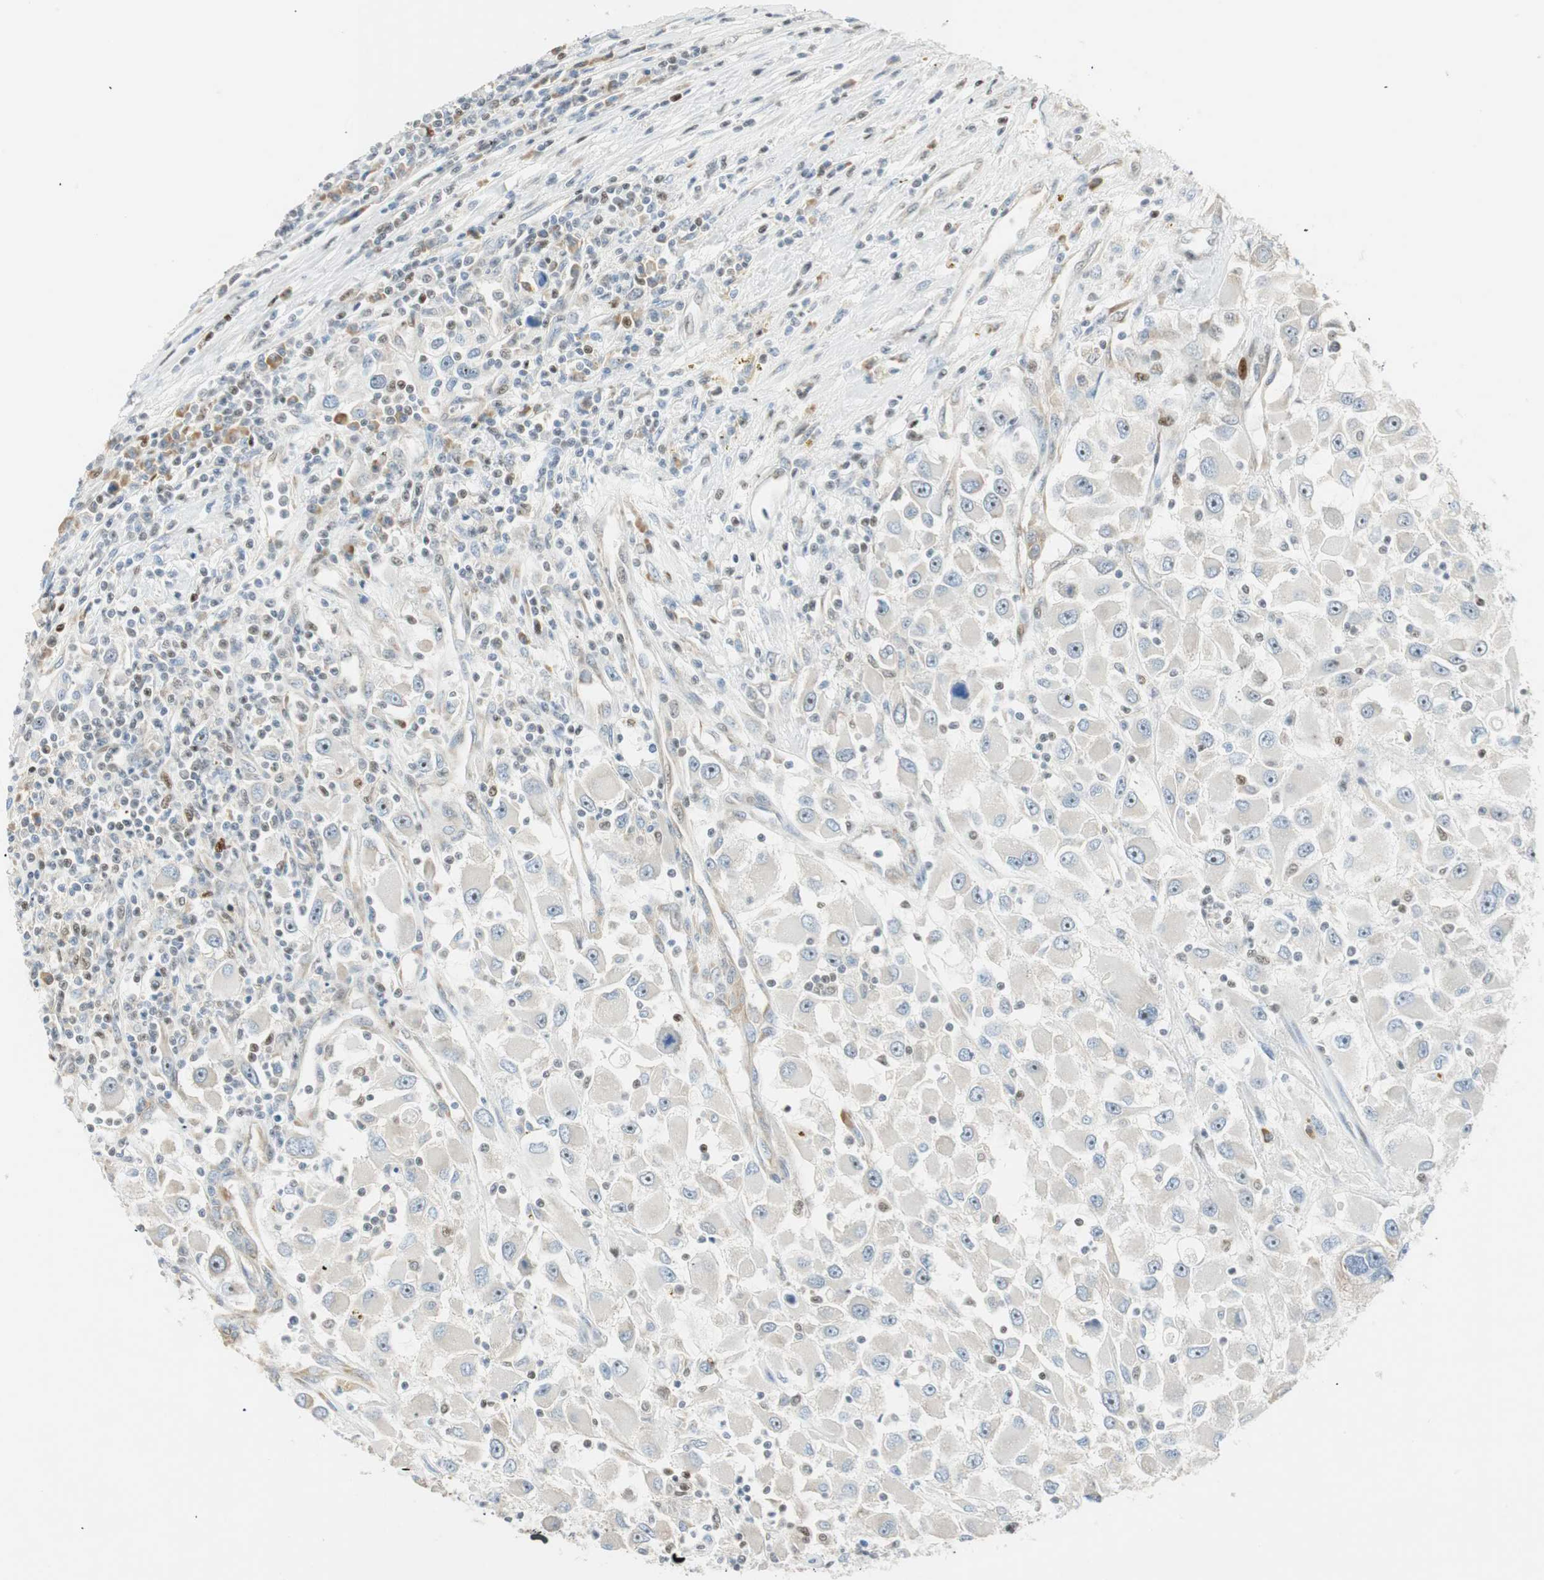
{"staining": {"intensity": "negative", "quantity": "none", "location": "none"}, "tissue": "renal cancer", "cell_type": "Tumor cells", "image_type": "cancer", "snomed": [{"axis": "morphology", "description": "Adenocarcinoma, NOS"}, {"axis": "topography", "description": "Kidney"}], "caption": "An immunohistochemistry (IHC) photomicrograph of renal adenocarcinoma is shown. There is no staining in tumor cells of renal adenocarcinoma.", "gene": "MSX2", "patient": {"sex": "female", "age": 52}}